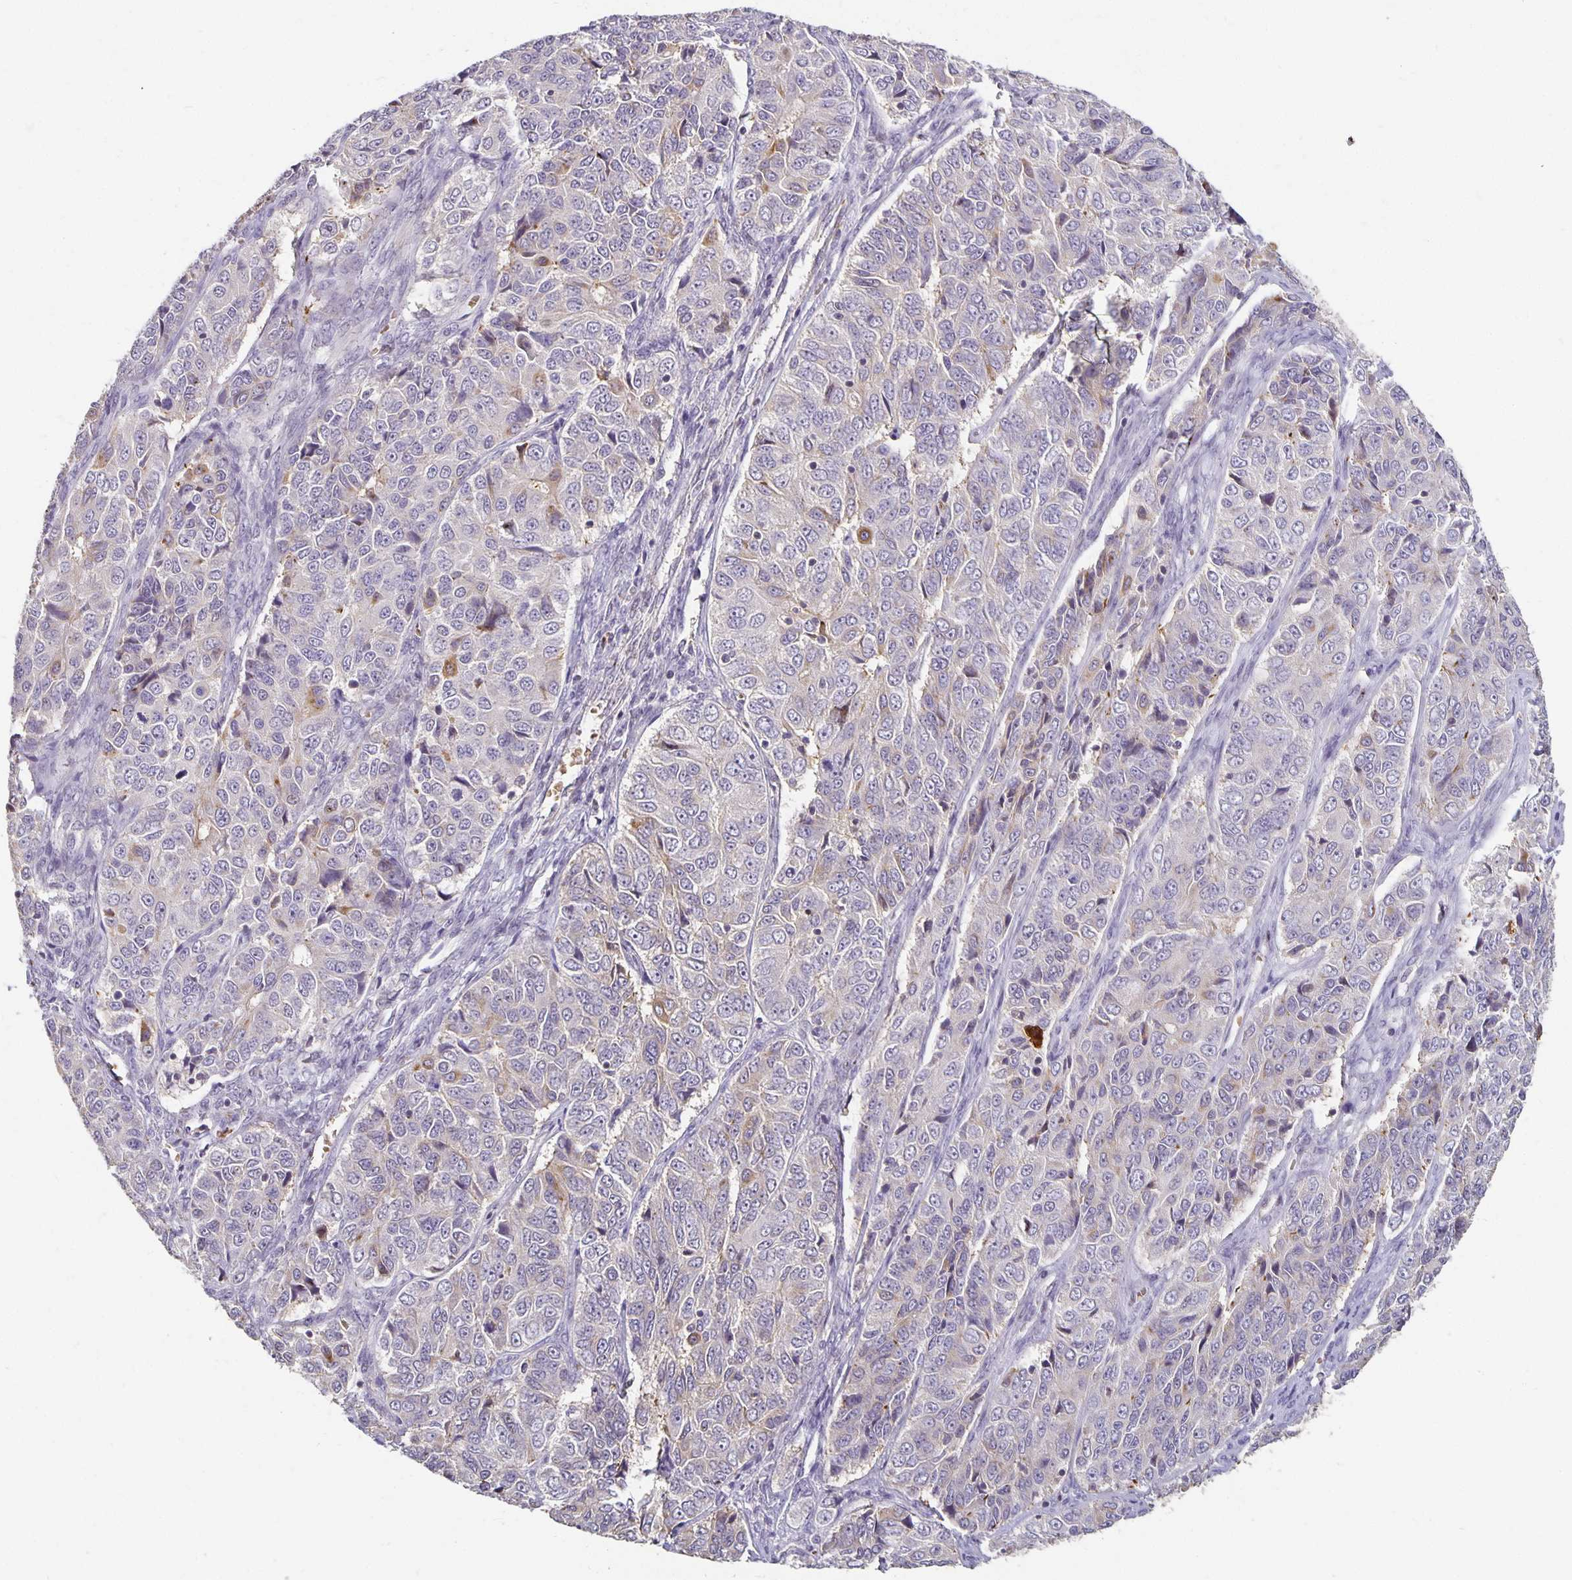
{"staining": {"intensity": "moderate", "quantity": "<25%", "location": "cytoplasmic/membranous"}, "tissue": "ovarian cancer", "cell_type": "Tumor cells", "image_type": "cancer", "snomed": [{"axis": "morphology", "description": "Carcinoma, endometroid"}, {"axis": "topography", "description": "Ovary"}], "caption": "The photomicrograph displays a brown stain indicating the presence of a protein in the cytoplasmic/membranous of tumor cells in ovarian cancer (endometroid carcinoma).", "gene": "CST6", "patient": {"sex": "female", "age": 51}}